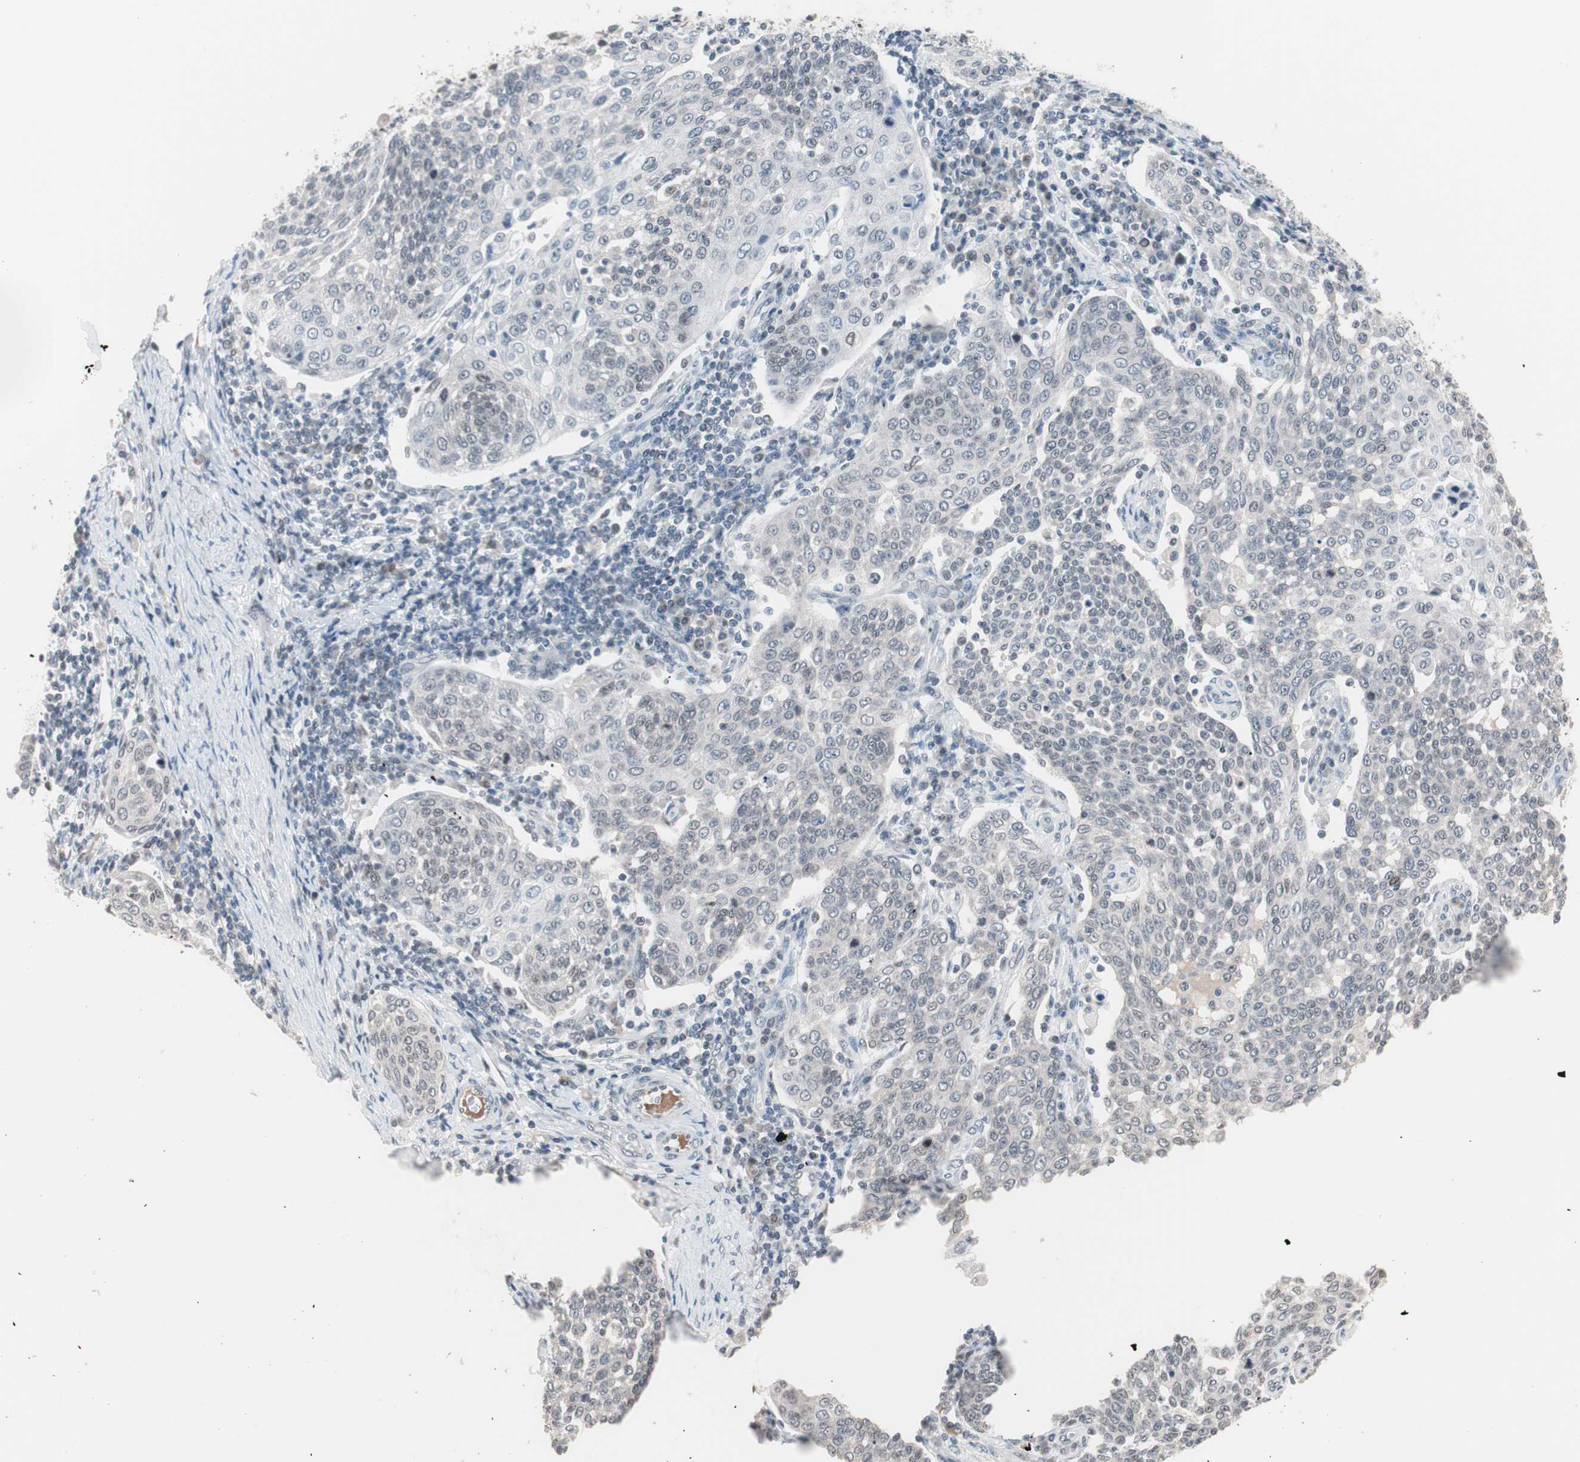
{"staining": {"intensity": "negative", "quantity": "none", "location": "none"}, "tissue": "cervical cancer", "cell_type": "Tumor cells", "image_type": "cancer", "snomed": [{"axis": "morphology", "description": "Squamous cell carcinoma, NOS"}, {"axis": "topography", "description": "Cervix"}], "caption": "This is a photomicrograph of immunohistochemistry staining of cervical squamous cell carcinoma, which shows no staining in tumor cells.", "gene": "LIG3", "patient": {"sex": "female", "age": 34}}